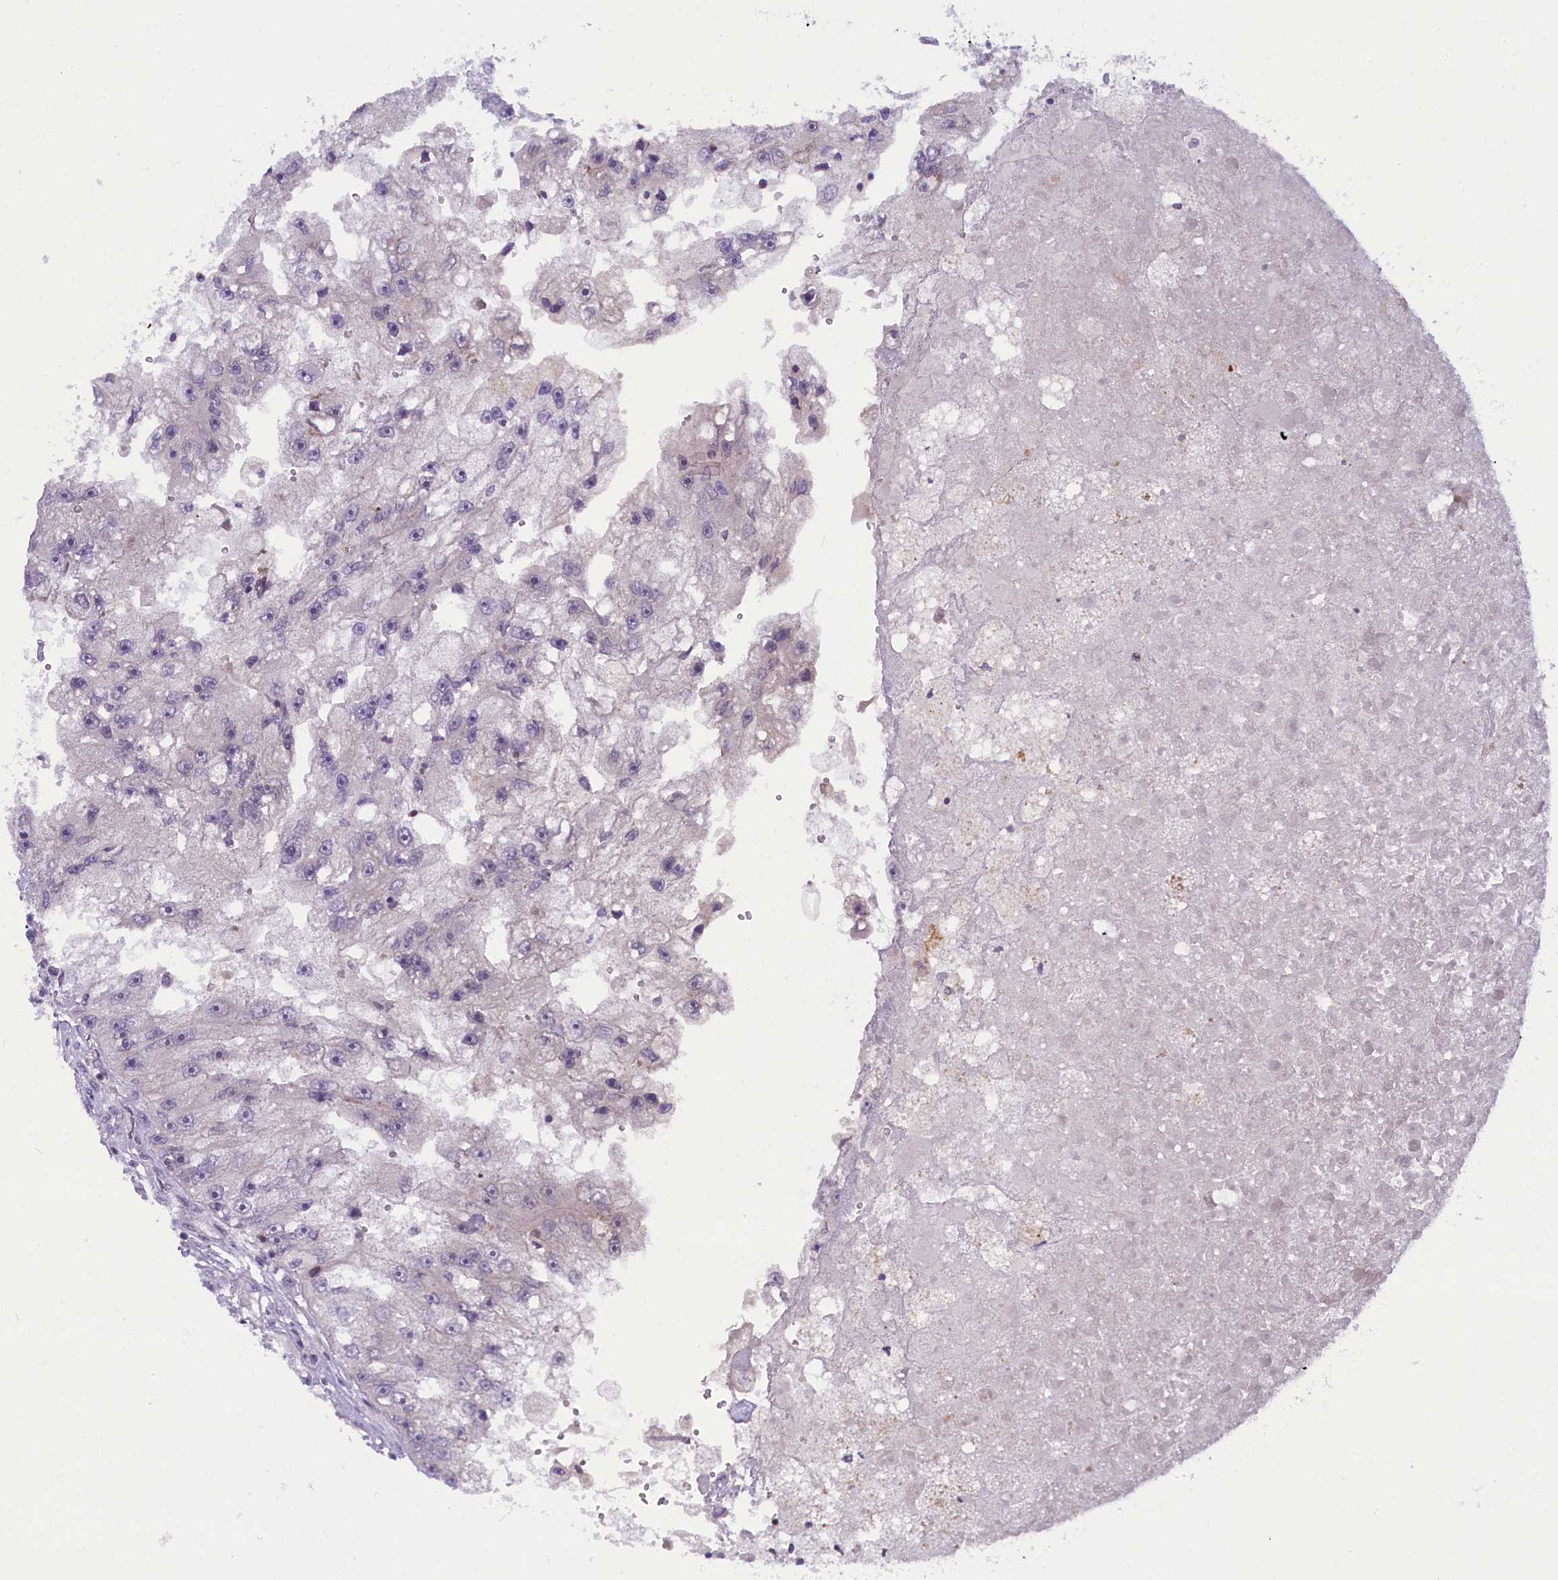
{"staining": {"intensity": "negative", "quantity": "none", "location": "none"}, "tissue": "renal cancer", "cell_type": "Tumor cells", "image_type": "cancer", "snomed": [{"axis": "morphology", "description": "Adenocarcinoma, NOS"}, {"axis": "topography", "description": "Kidney"}], "caption": "Tumor cells are negative for brown protein staining in adenocarcinoma (renal). (DAB immunohistochemistry, high magnification).", "gene": "CCL23", "patient": {"sex": "male", "age": 63}}